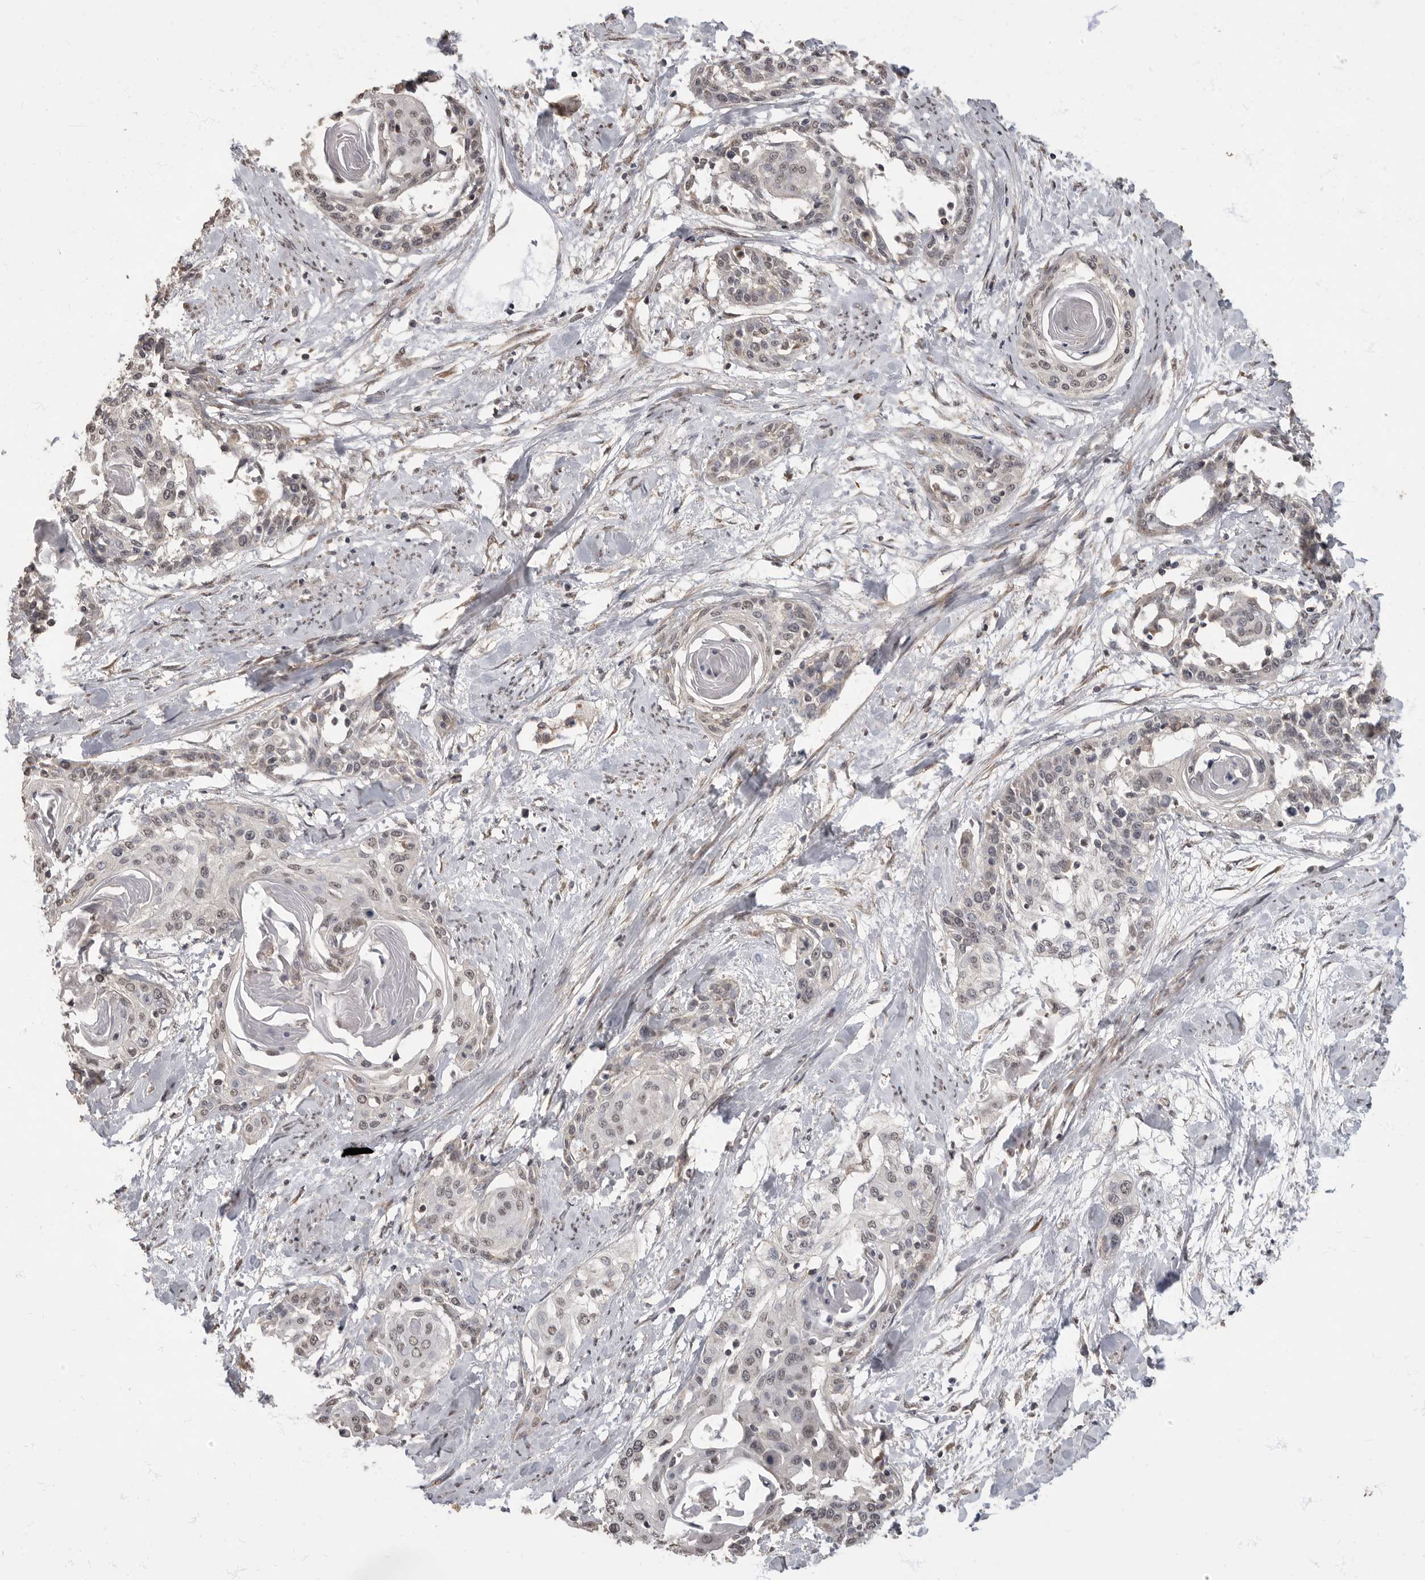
{"staining": {"intensity": "negative", "quantity": "none", "location": "none"}, "tissue": "cervical cancer", "cell_type": "Tumor cells", "image_type": "cancer", "snomed": [{"axis": "morphology", "description": "Squamous cell carcinoma, NOS"}, {"axis": "topography", "description": "Cervix"}], "caption": "This is a image of immunohistochemistry staining of cervical cancer, which shows no positivity in tumor cells.", "gene": "MAFG", "patient": {"sex": "female", "age": 57}}